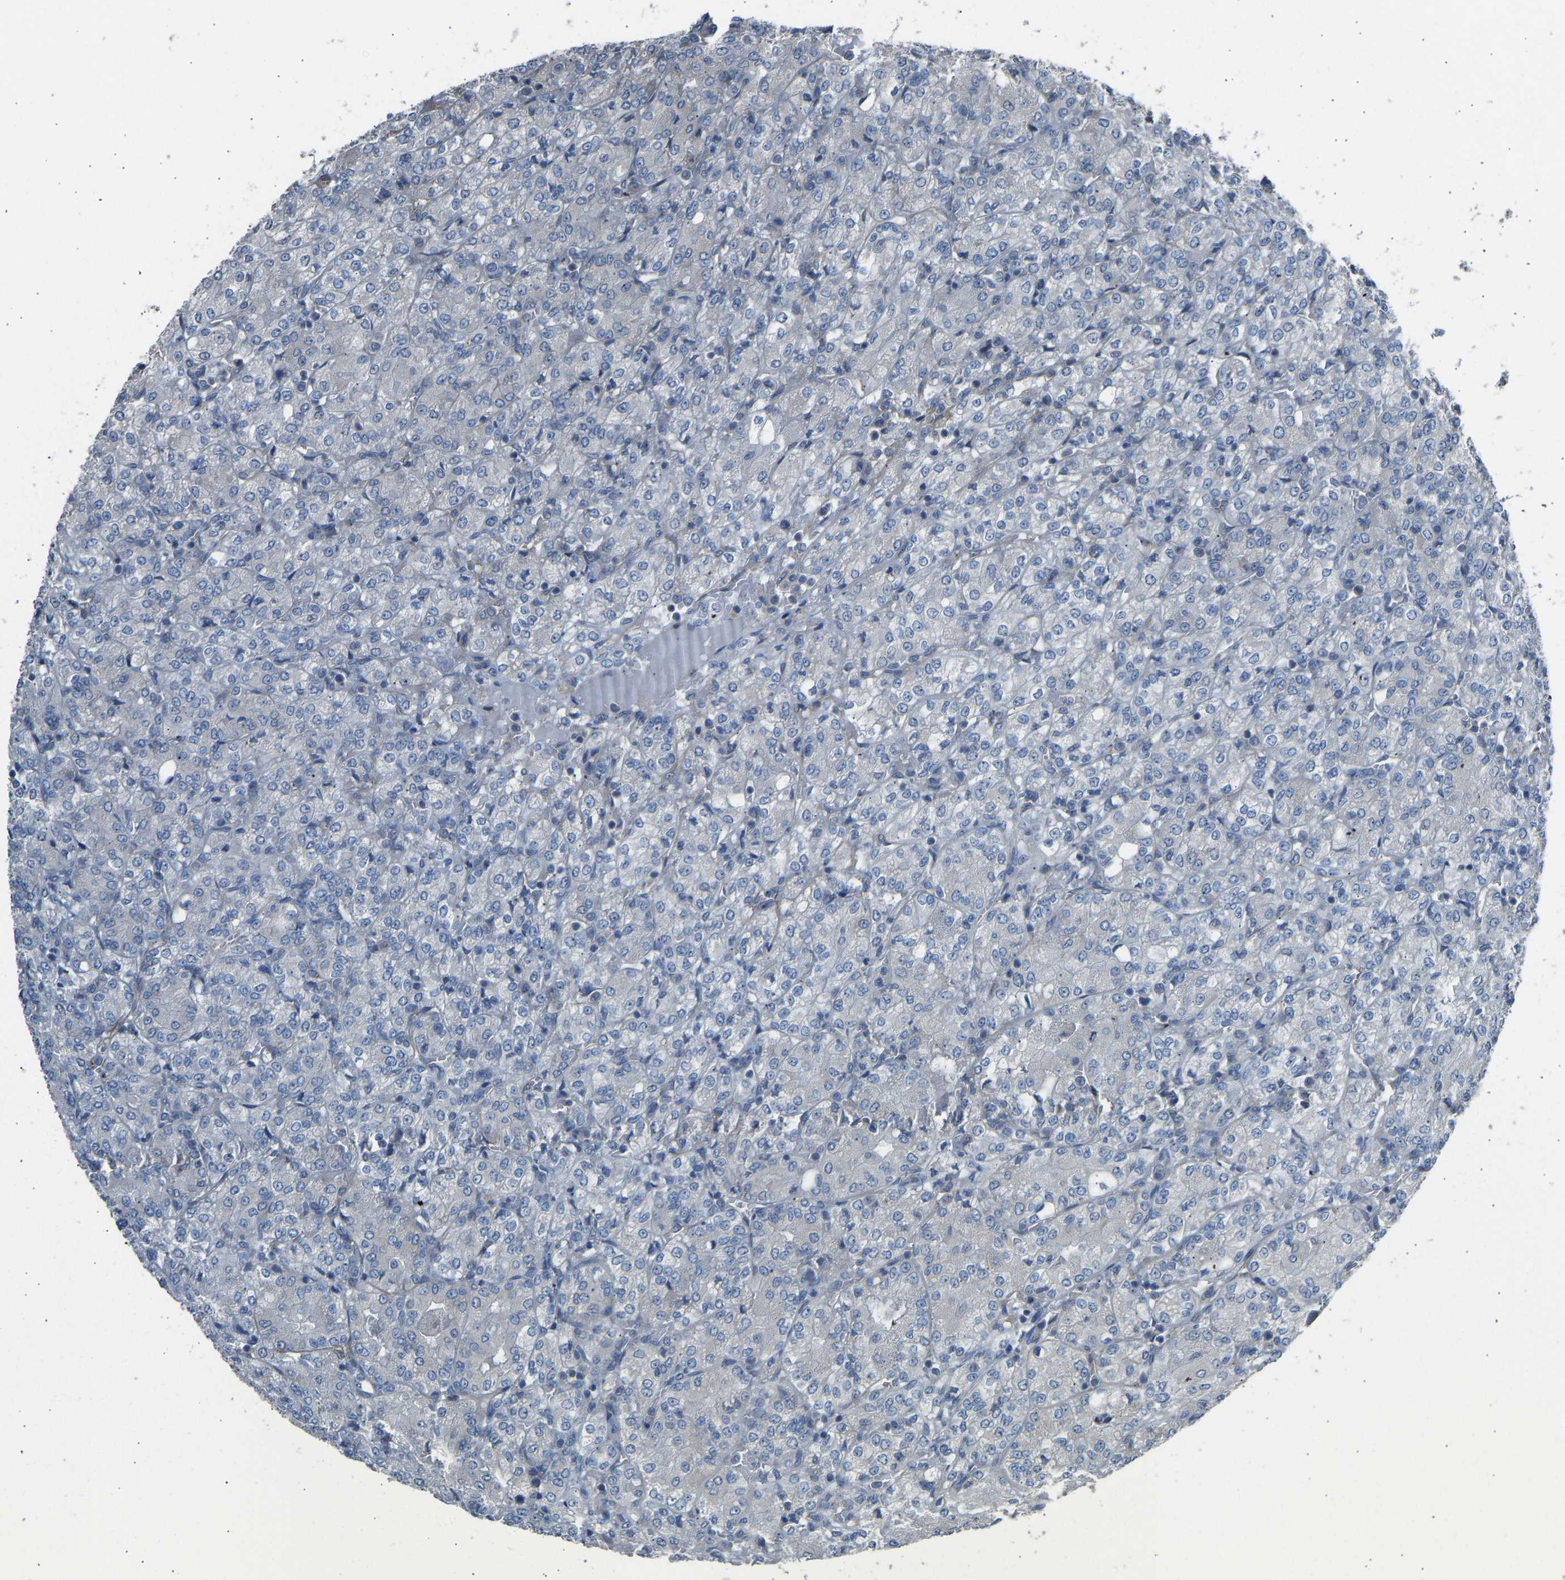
{"staining": {"intensity": "negative", "quantity": "none", "location": "none"}, "tissue": "renal cancer", "cell_type": "Tumor cells", "image_type": "cancer", "snomed": [{"axis": "morphology", "description": "Adenocarcinoma, NOS"}, {"axis": "topography", "description": "Kidney"}], "caption": "An immunohistochemistry (IHC) image of adenocarcinoma (renal) is shown. There is no staining in tumor cells of adenocarcinoma (renal). The staining was performed using DAB to visualize the protein expression in brown, while the nuclei were stained in blue with hematoxylin (Magnification: 20x).", "gene": "SLC43A1", "patient": {"sex": "male", "age": 77}}